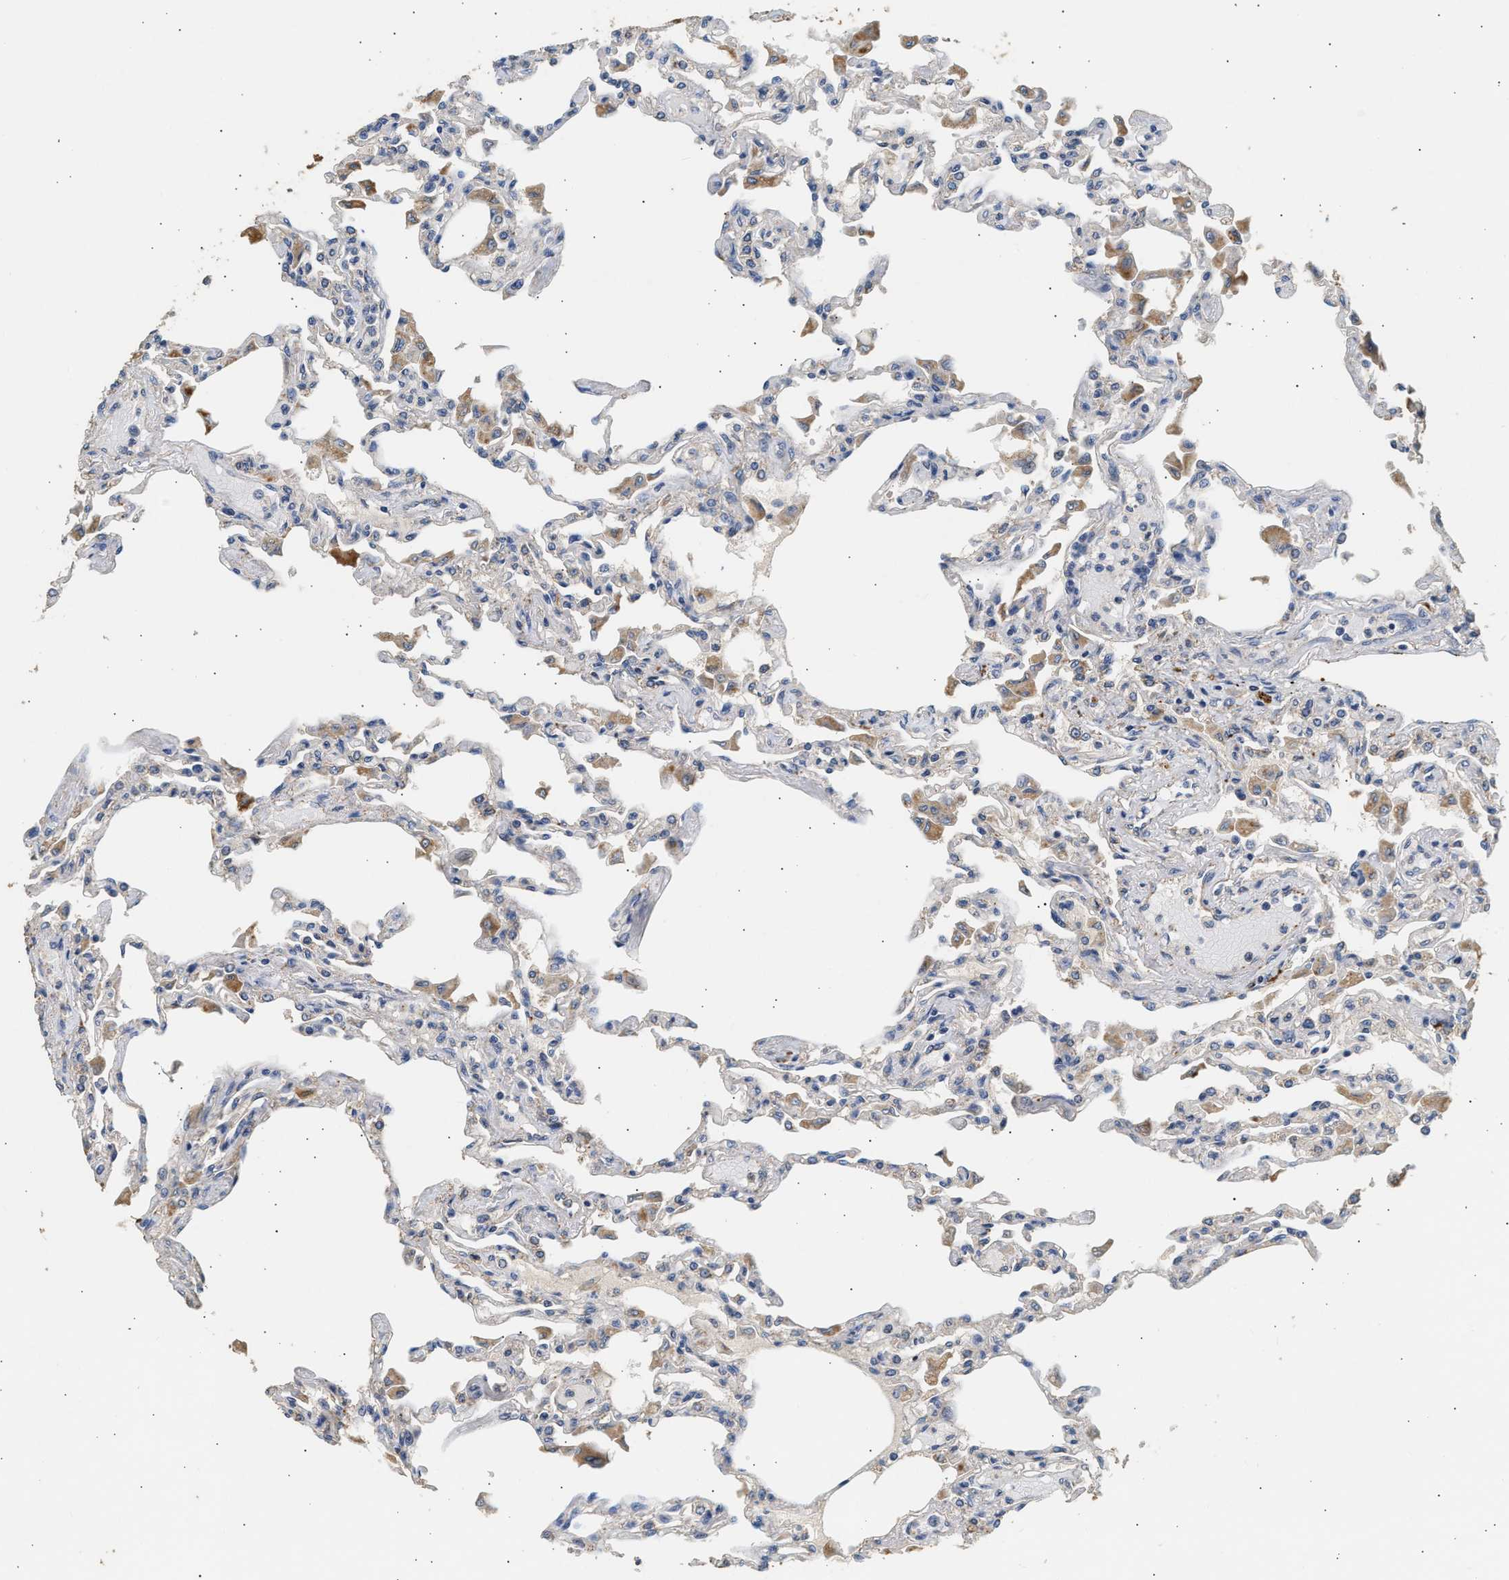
{"staining": {"intensity": "weak", "quantity": "<25%", "location": "cytoplasmic/membranous"}, "tissue": "lung", "cell_type": "Alveolar cells", "image_type": "normal", "snomed": [{"axis": "morphology", "description": "Normal tissue, NOS"}, {"axis": "topography", "description": "Bronchus"}, {"axis": "topography", "description": "Lung"}], "caption": "Micrograph shows no protein positivity in alveolar cells of normal lung. (Brightfield microscopy of DAB immunohistochemistry (IHC) at high magnification).", "gene": "WDR31", "patient": {"sex": "female", "age": 49}}